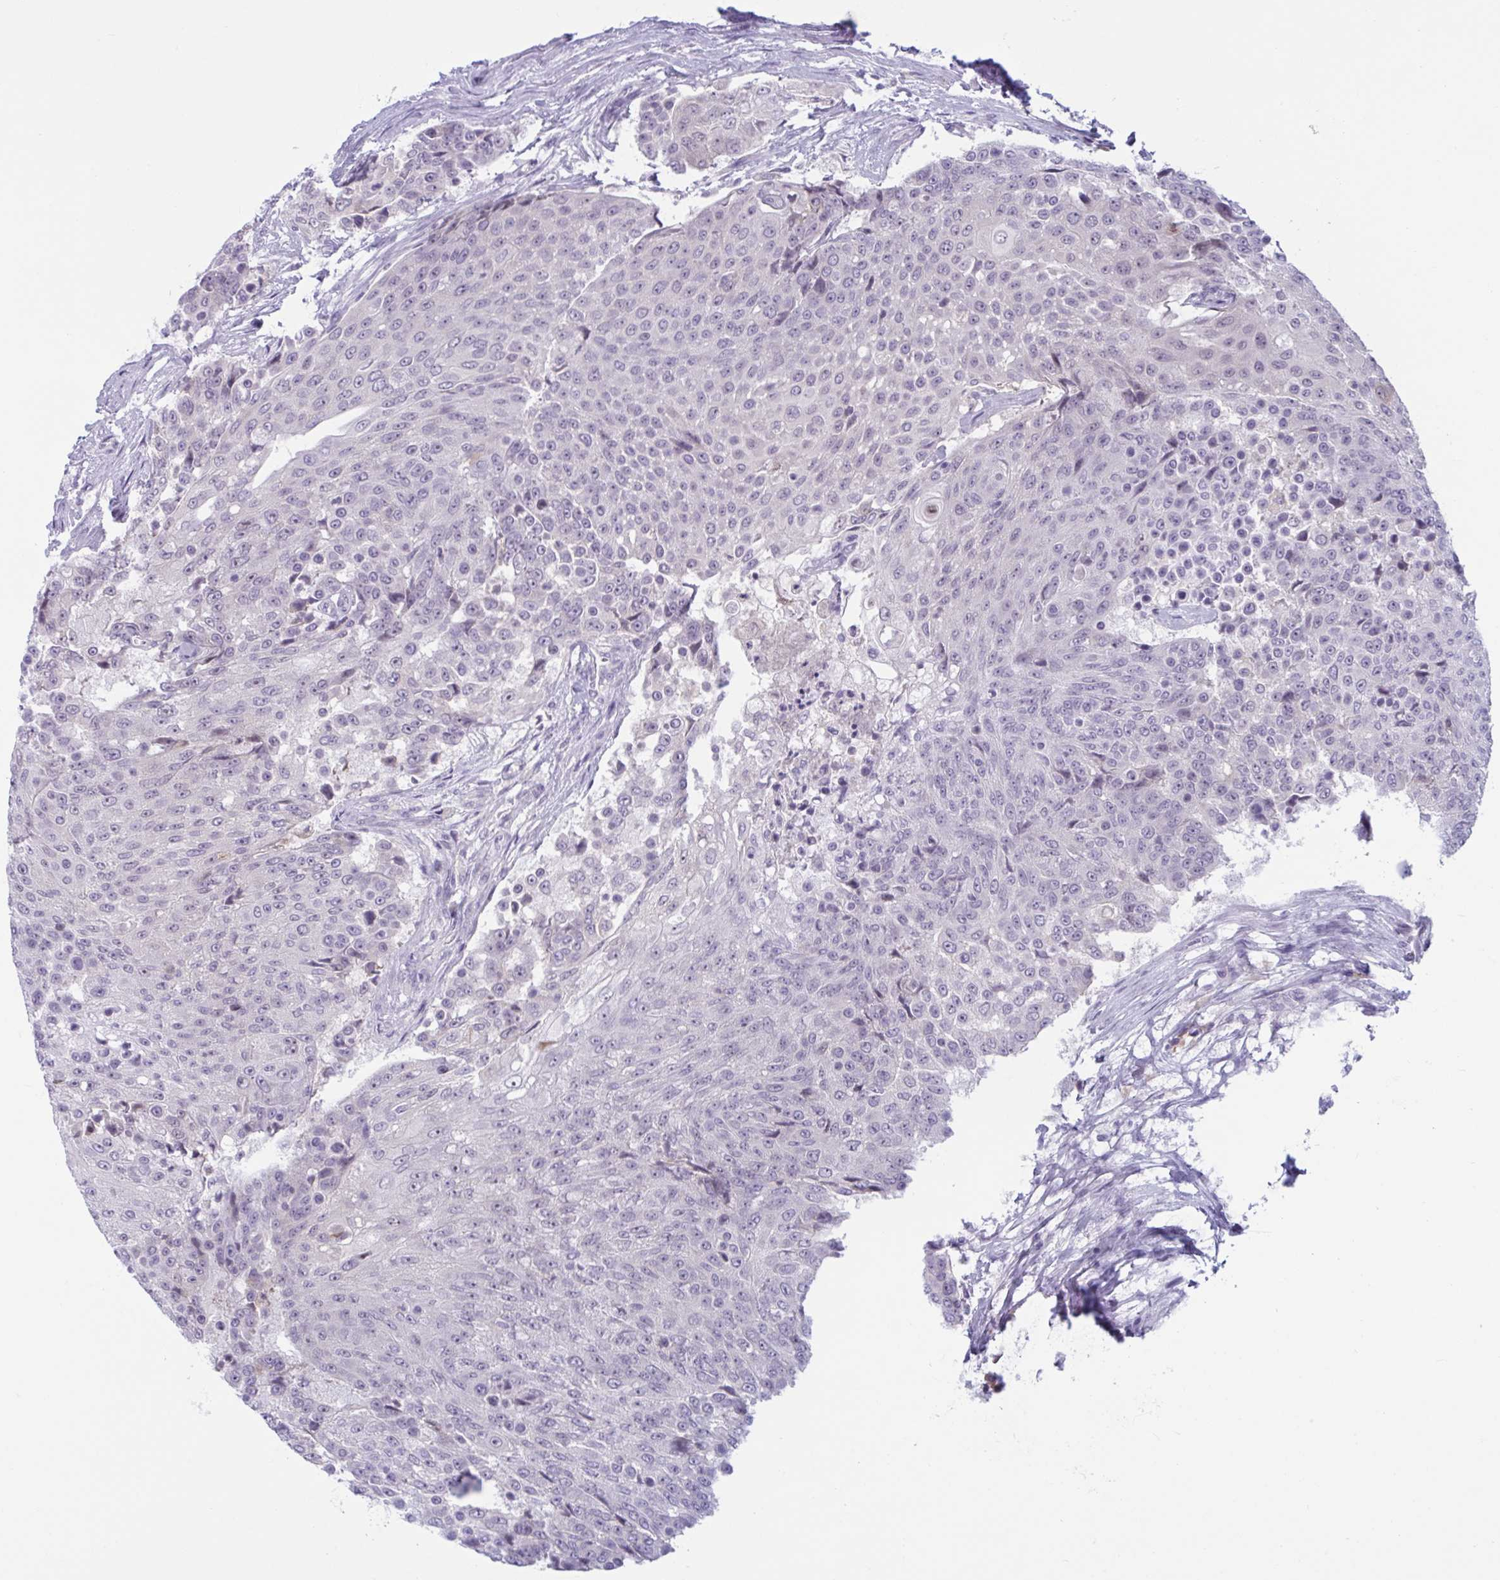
{"staining": {"intensity": "negative", "quantity": "none", "location": "none"}, "tissue": "urothelial cancer", "cell_type": "Tumor cells", "image_type": "cancer", "snomed": [{"axis": "morphology", "description": "Urothelial carcinoma, High grade"}, {"axis": "topography", "description": "Urinary bladder"}], "caption": "An immunohistochemistry (IHC) histopathology image of urothelial carcinoma (high-grade) is shown. There is no staining in tumor cells of urothelial carcinoma (high-grade).", "gene": "WNT9B", "patient": {"sex": "female", "age": 63}}